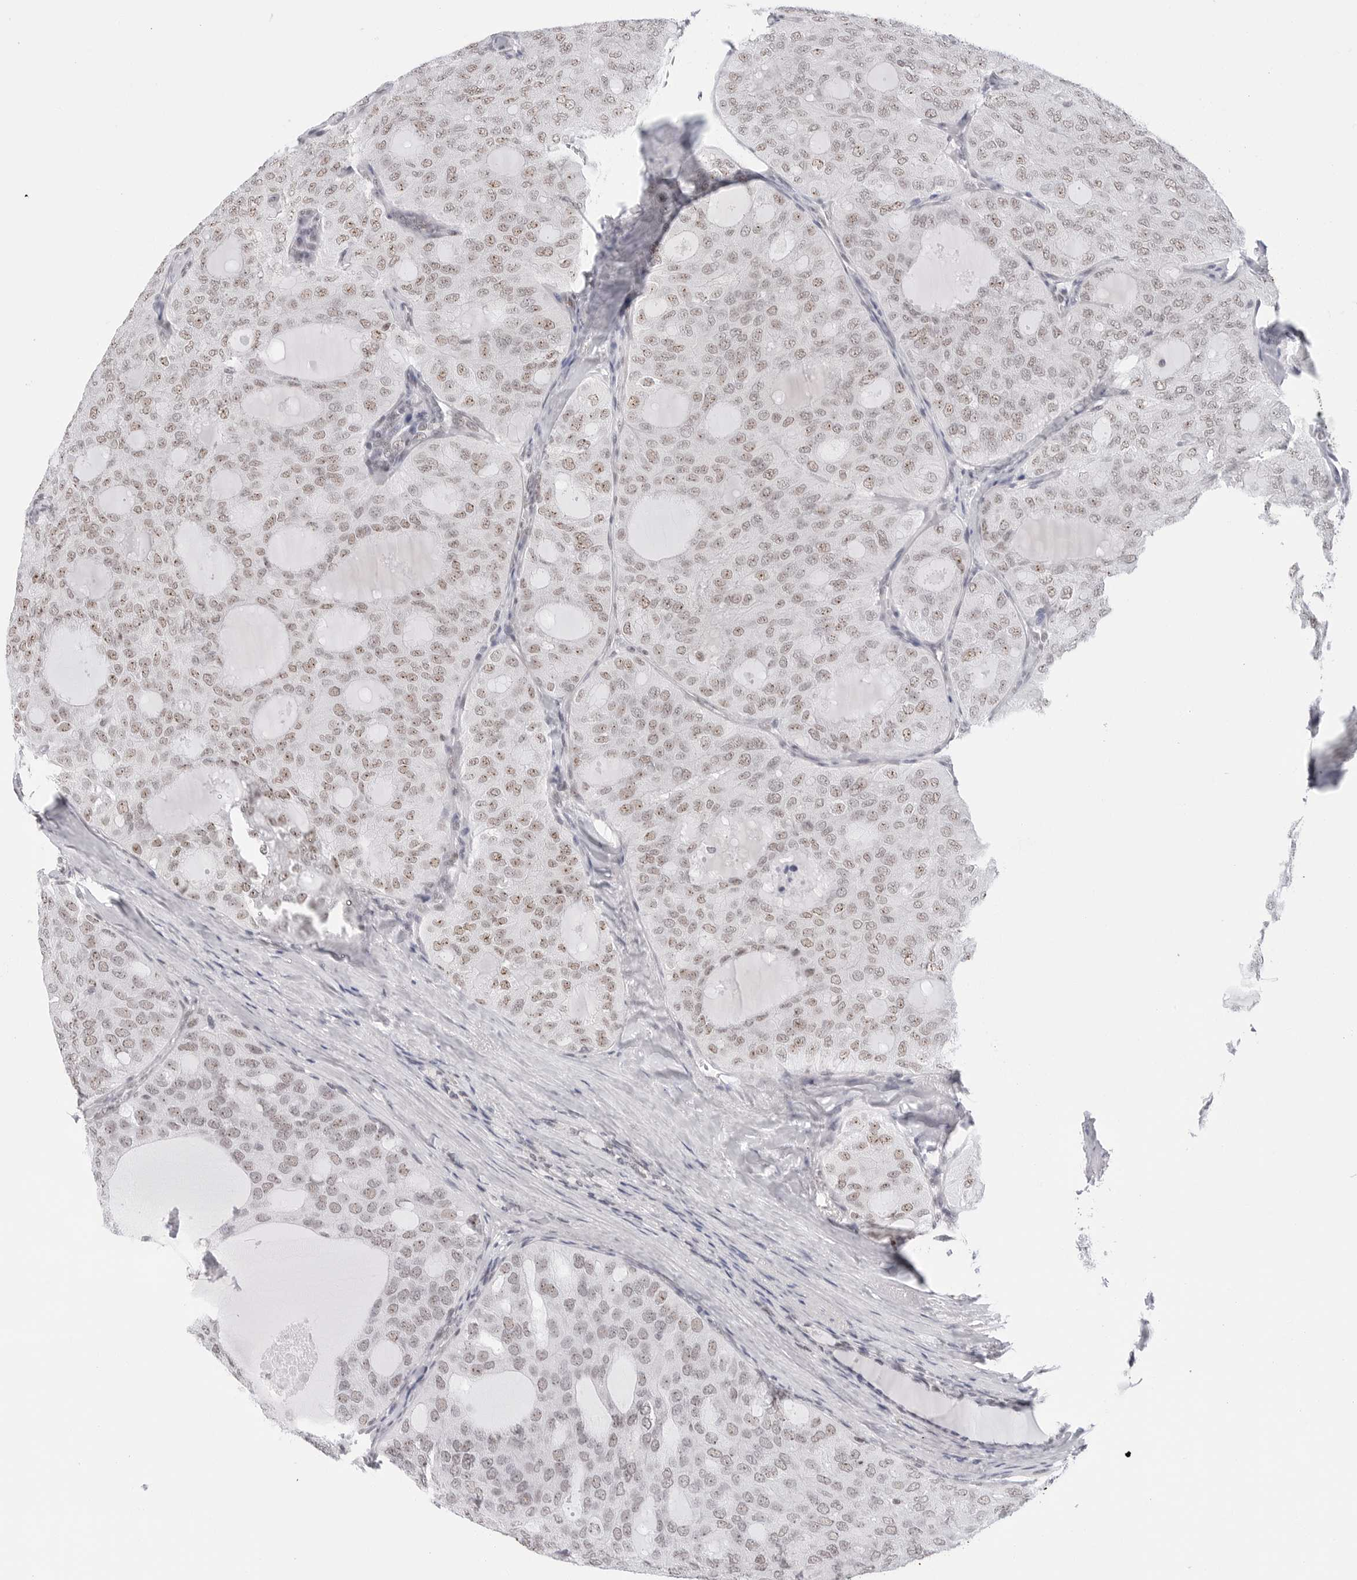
{"staining": {"intensity": "weak", "quantity": ">75%", "location": "nuclear"}, "tissue": "thyroid cancer", "cell_type": "Tumor cells", "image_type": "cancer", "snomed": [{"axis": "morphology", "description": "Follicular adenoma carcinoma, NOS"}, {"axis": "topography", "description": "Thyroid gland"}], "caption": "This image exhibits thyroid cancer stained with immunohistochemistry to label a protein in brown. The nuclear of tumor cells show weak positivity for the protein. Nuclei are counter-stained blue.", "gene": "C1orf162", "patient": {"sex": "male", "age": 75}}